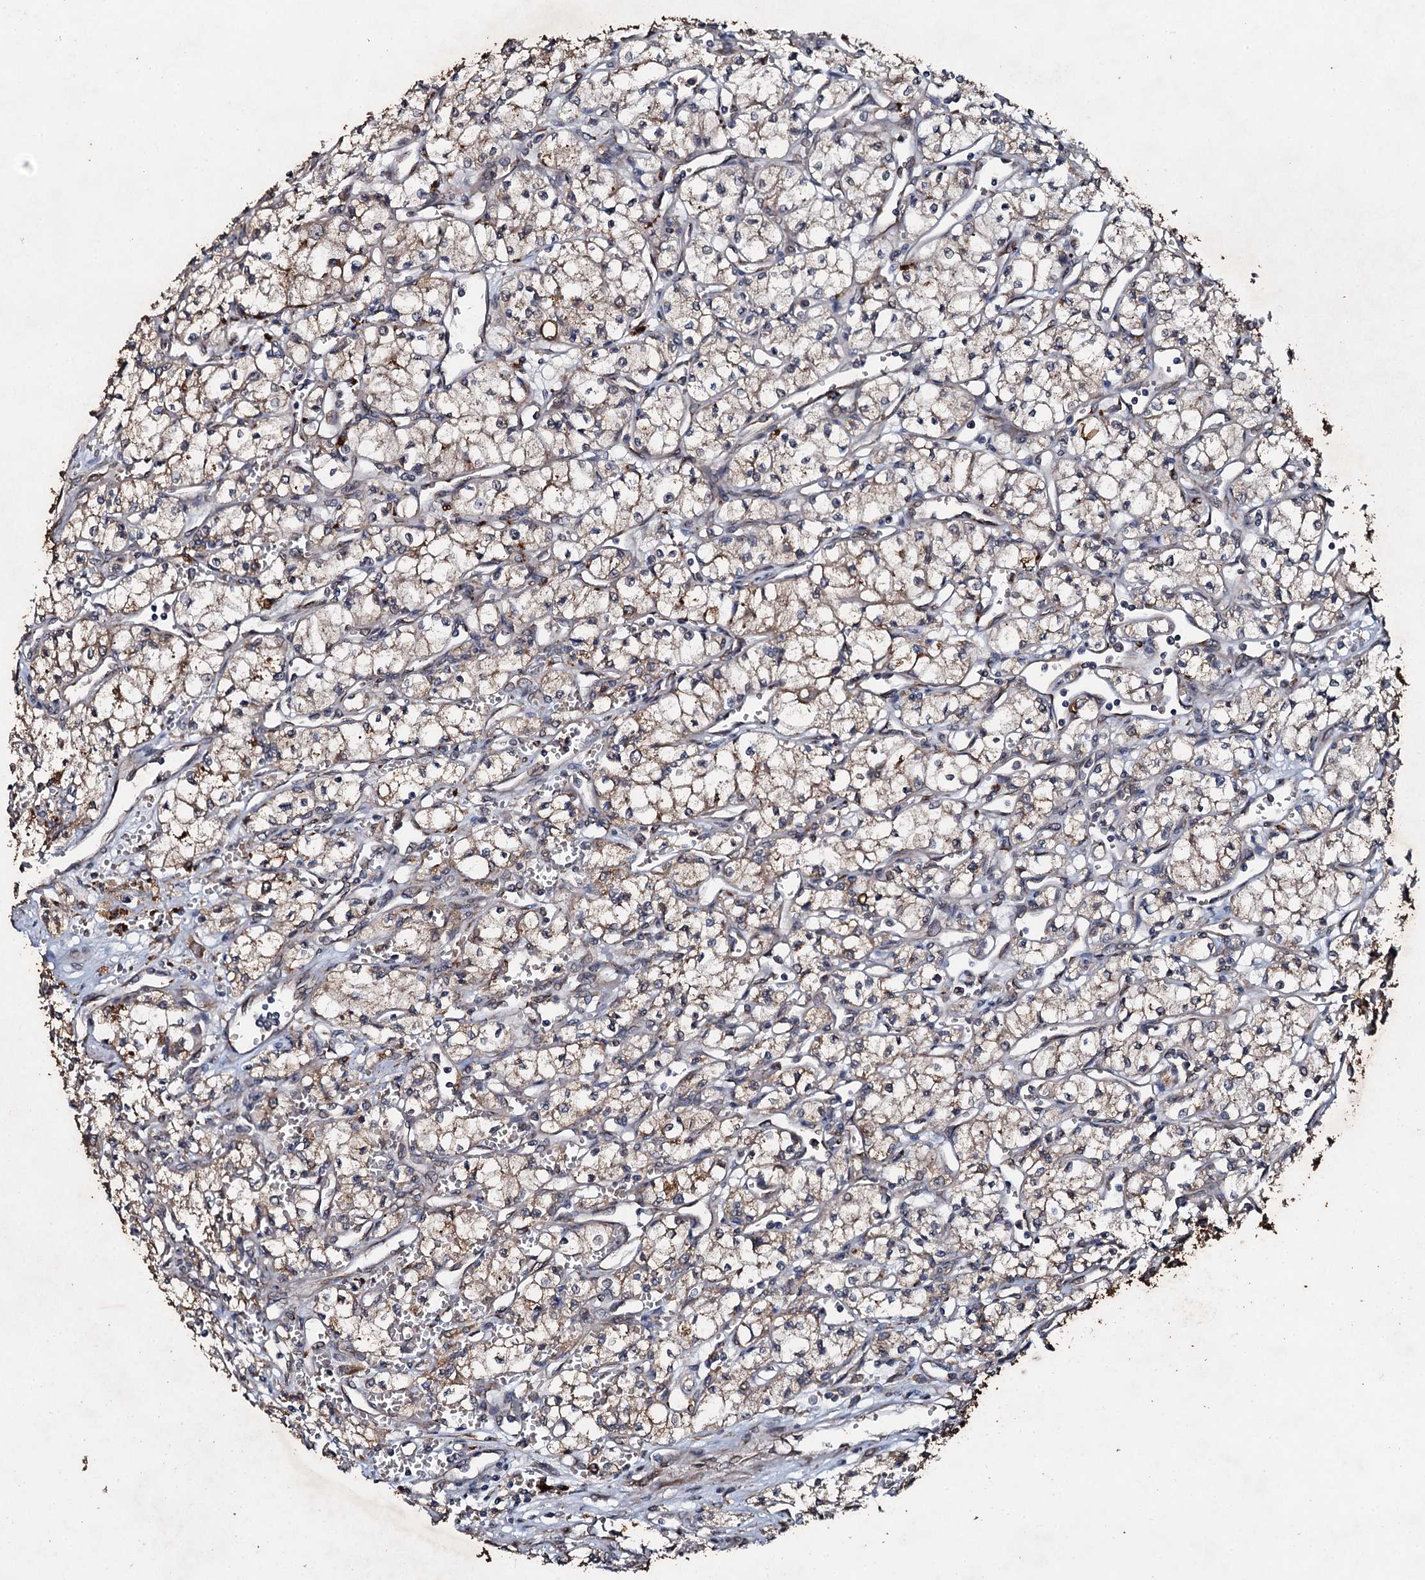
{"staining": {"intensity": "weak", "quantity": "25%-75%", "location": "cytoplasmic/membranous"}, "tissue": "renal cancer", "cell_type": "Tumor cells", "image_type": "cancer", "snomed": [{"axis": "morphology", "description": "Adenocarcinoma, NOS"}, {"axis": "topography", "description": "Kidney"}], "caption": "An immunohistochemistry (IHC) photomicrograph of neoplastic tissue is shown. Protein staining in brown labels weak cytoplasmic/membranous positivity in renal cancer (adenocarcinoma) within tumor cells.", "gene": "ADAMTS10", "patient": {"sex": "male", "age": 59}}